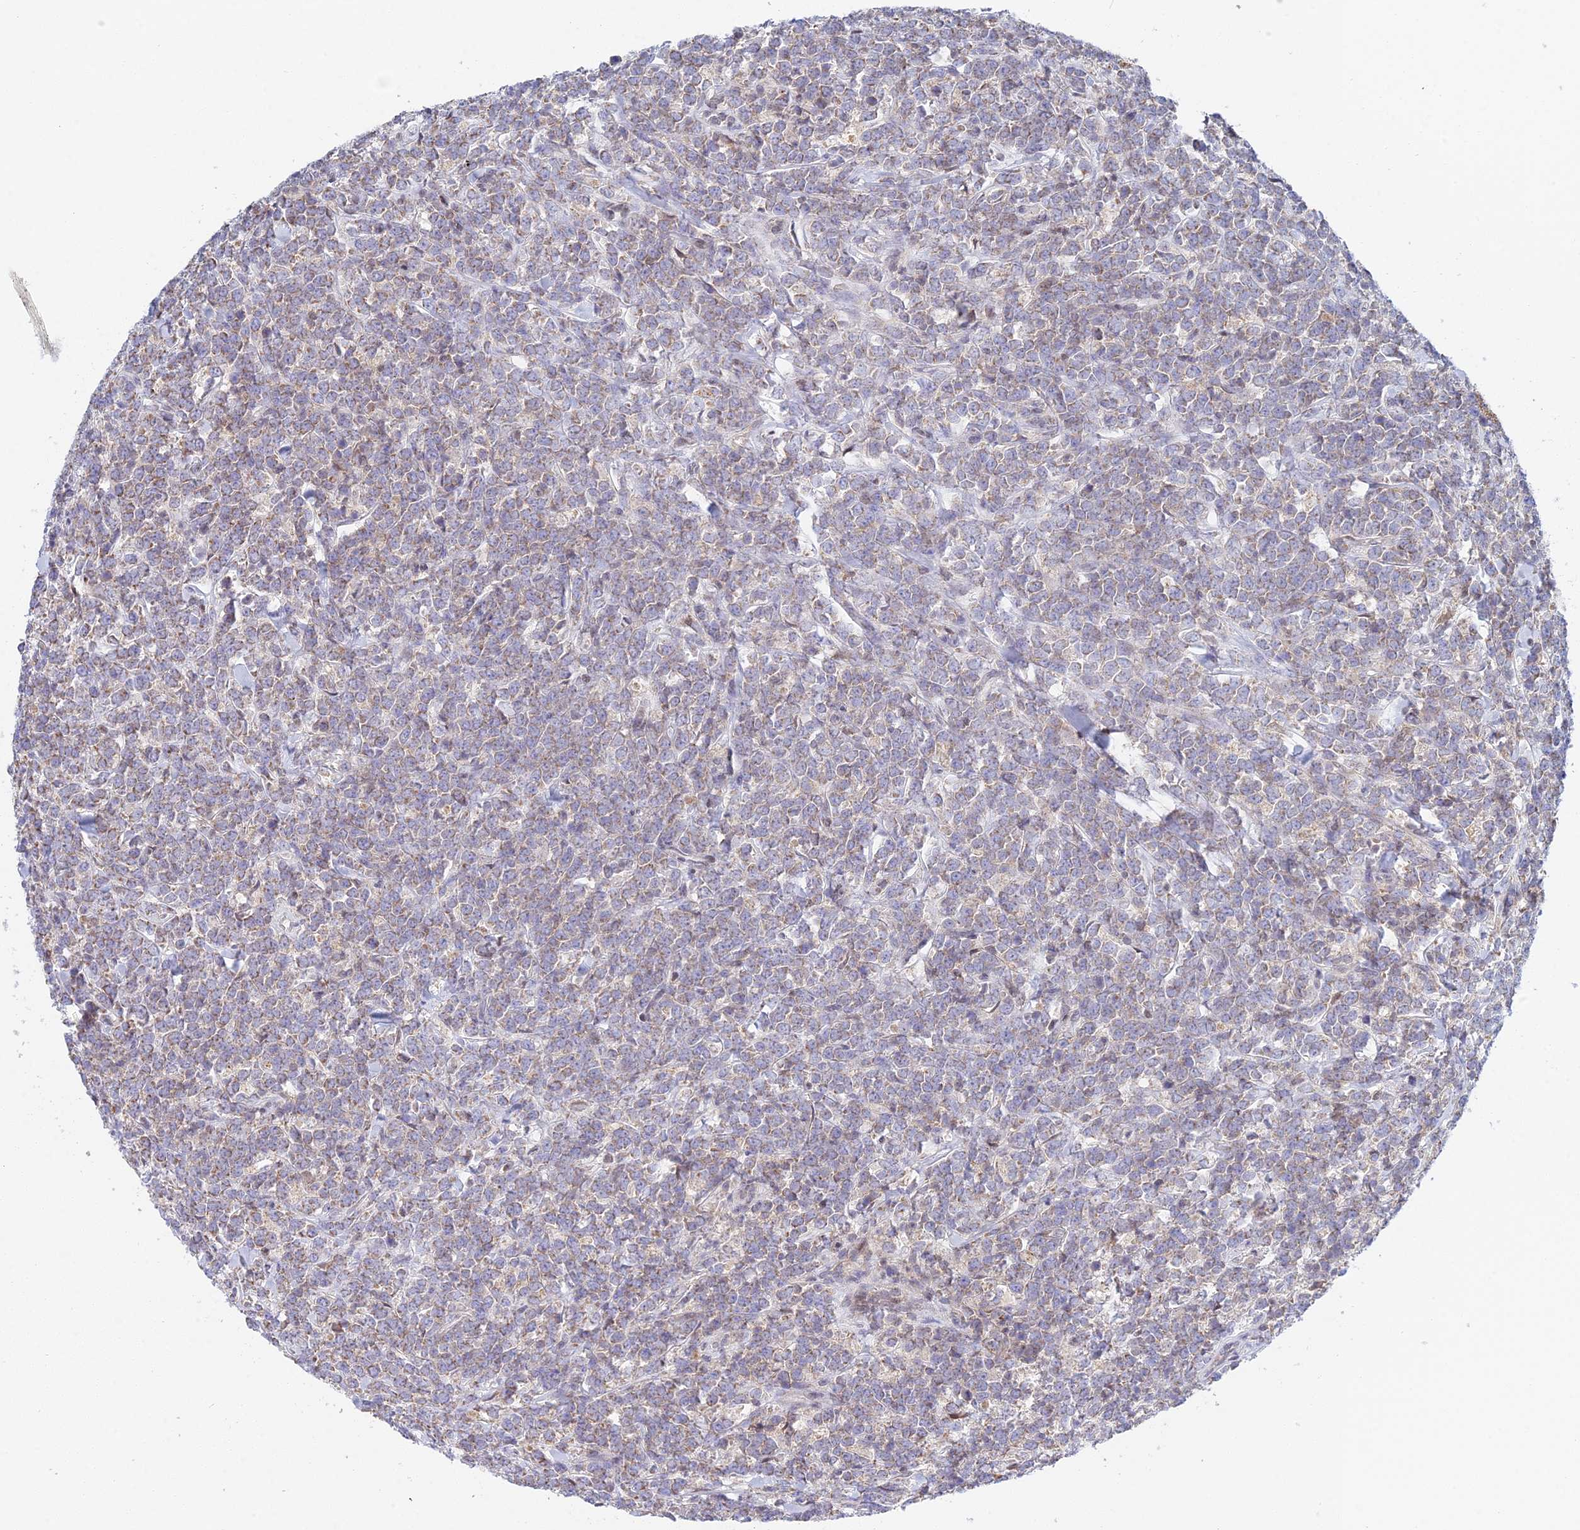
{"staining": {"intensity": "weak", "quantity": "25%-75%", "location": "cytoplasmic/membranous"}, "tissue": "lymphoma", "cell_type": "Tumor cells", "image_type": "cancer", "snomed": [{"axis": "morphology", "description": "Malignant lymphoma, non-Hodgkin's type, High grade"}, {"axis": "topography", "description": "Small intestine"}], "caption": "High-grade malignant lymphoma, non-Hodgkin's type stained with DAB immunohistochemistry exhibits low levels of weak cytoplasmic/membranous positivity in about 25%-75% of tumor cells. (Stains: DAB (3,3'-diaminobenzidine) in brown, nuclei in blue, Microscopy: brightfield microscopy at high magnification).", "gene": "ELOA2", "patient": {"sex": "male", "age": 8}}